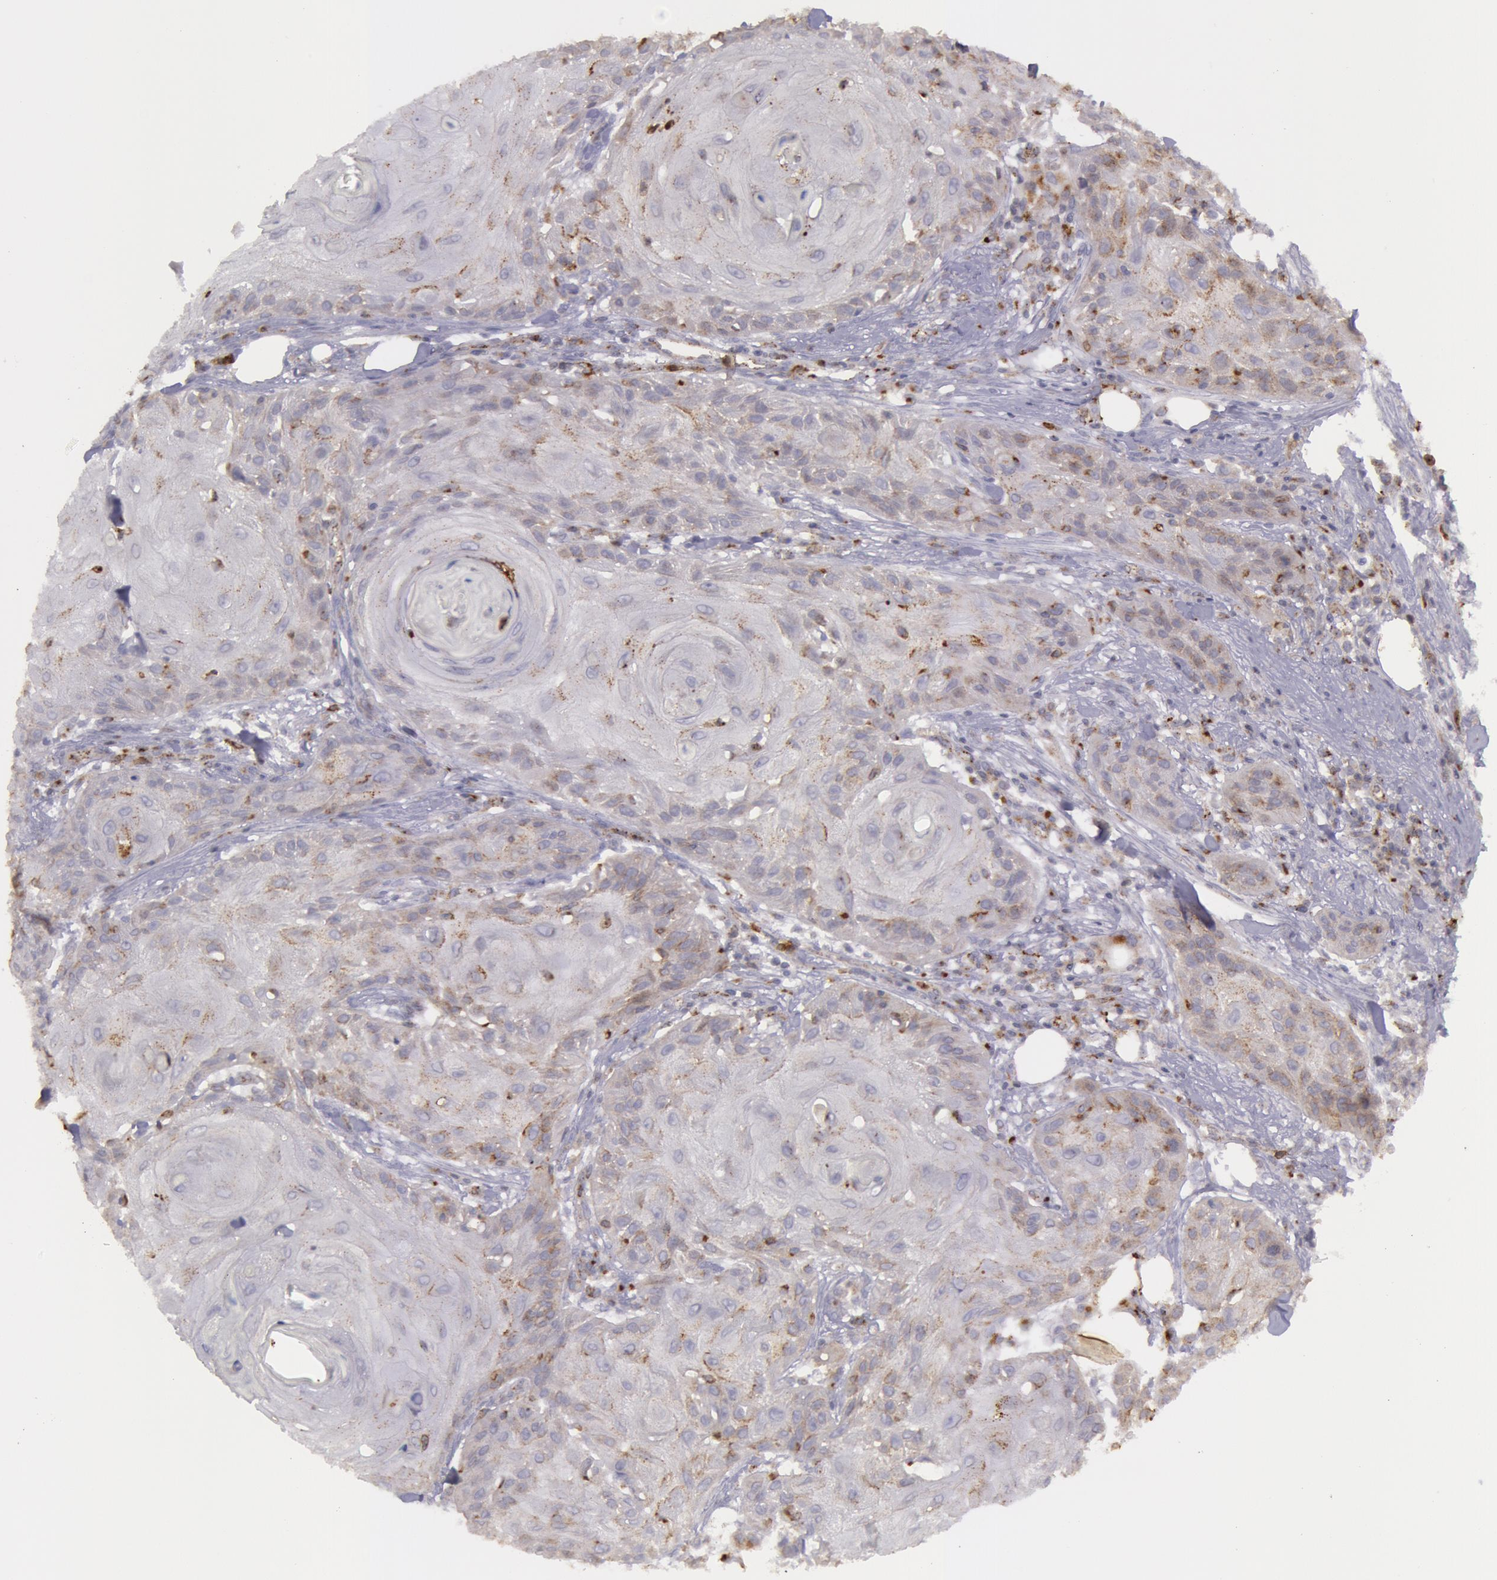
{"staining": {"intensity": "moderate", "quantity": "25%-75%", "location": "cytoplasmic/membranous"}, "tissue": "skin cancer", "cell_type": "Tumor cells", "image_type": "cancer", "snomed": [{"axis": "morphology", "description": "Squamous cell carcinoma, NOS"}, {"axis": "topography", "description": "Skin"}], "caption": "Brown immunohistochemical staining in squamous cell carcinoma (skin) demonstrates moderate cytoplasmic/membranous staining in about 25%-75% of tumor cells.", "gene": "FLOT2", "patient": {"sex": "female", "age": 88}}